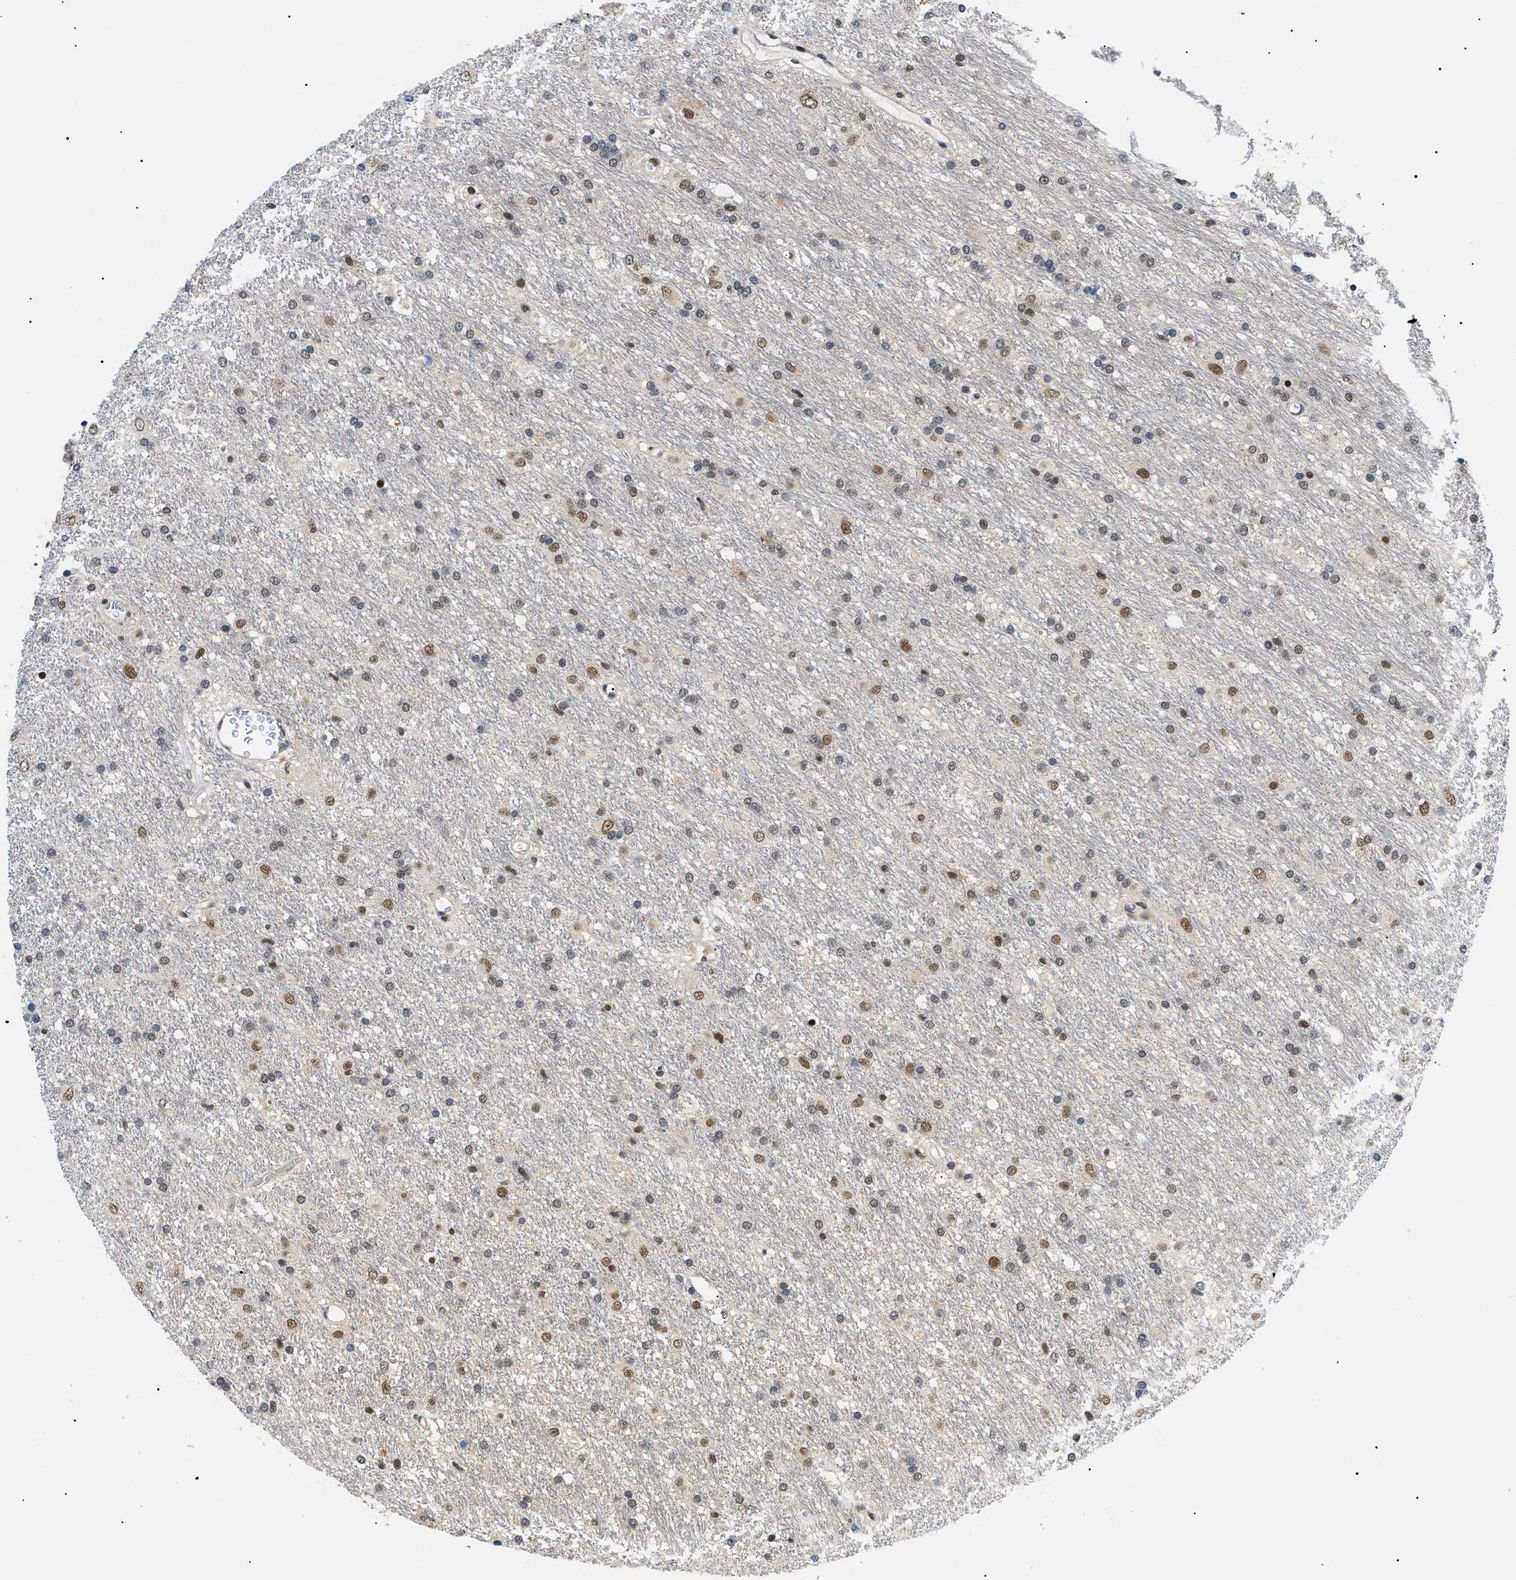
{"staining": {"intensity": "weak", "quantity": ">75%", "location": "nuclear"}, "tissue": "glioma", "cell_type": "Tumor cells", "image_type": "cancer", "snomed": [{"axis": "morphology", "description": "Glioma, malignant, Low grade"}, {"axis": "topography", "description": "Brain"}], "caption": "The histopathology image shows a brown stain indicating the presence of a protein in the nuclear of tumor cells in malignant glioma (low-grade). Using DAB (brown) and hematoxylin (blue) stains, captured at high magnification using brightfield microscopy.", "gene": "RBM15", "patient": {"sex": "male", "age": 77}}